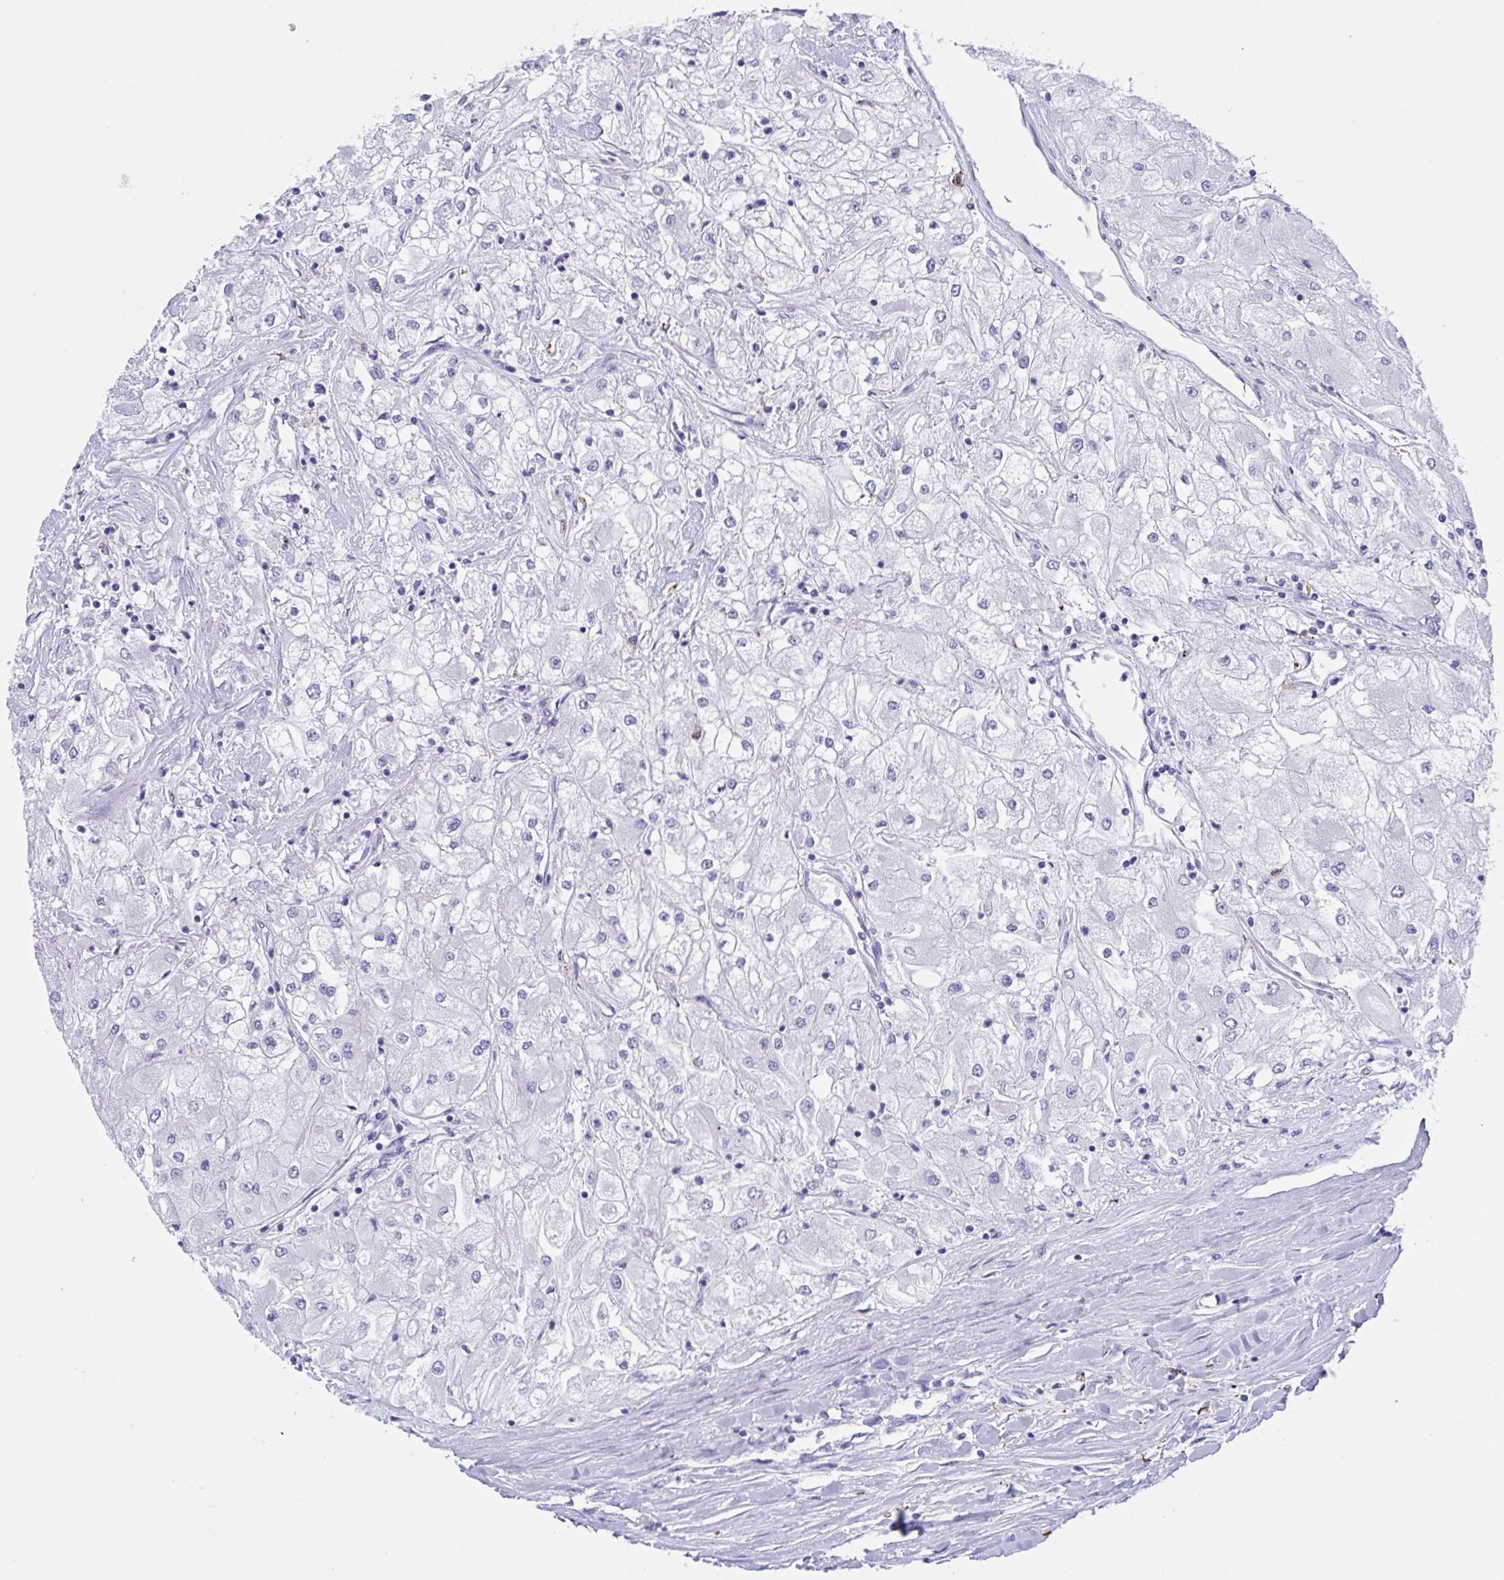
{"staining": {"intensity": "negative", "quantity": "none", "location": "none"}, "tissue": "renal cancer", "cell_type": "Tumor cells", "image_type": "cancer", "snomed": [{"axis": "morphology", "description": "Adenocarcinoma, NOS"}, {"axis": "topography", "description": "Kidney"}], "caption": "This is an immunohistochemistry micrograph of renal cancer (adenocarcinoma). There is no expression in tumor cells.", "gene": "ZNF850", "patient": {"sex": "male", "age": 80}}